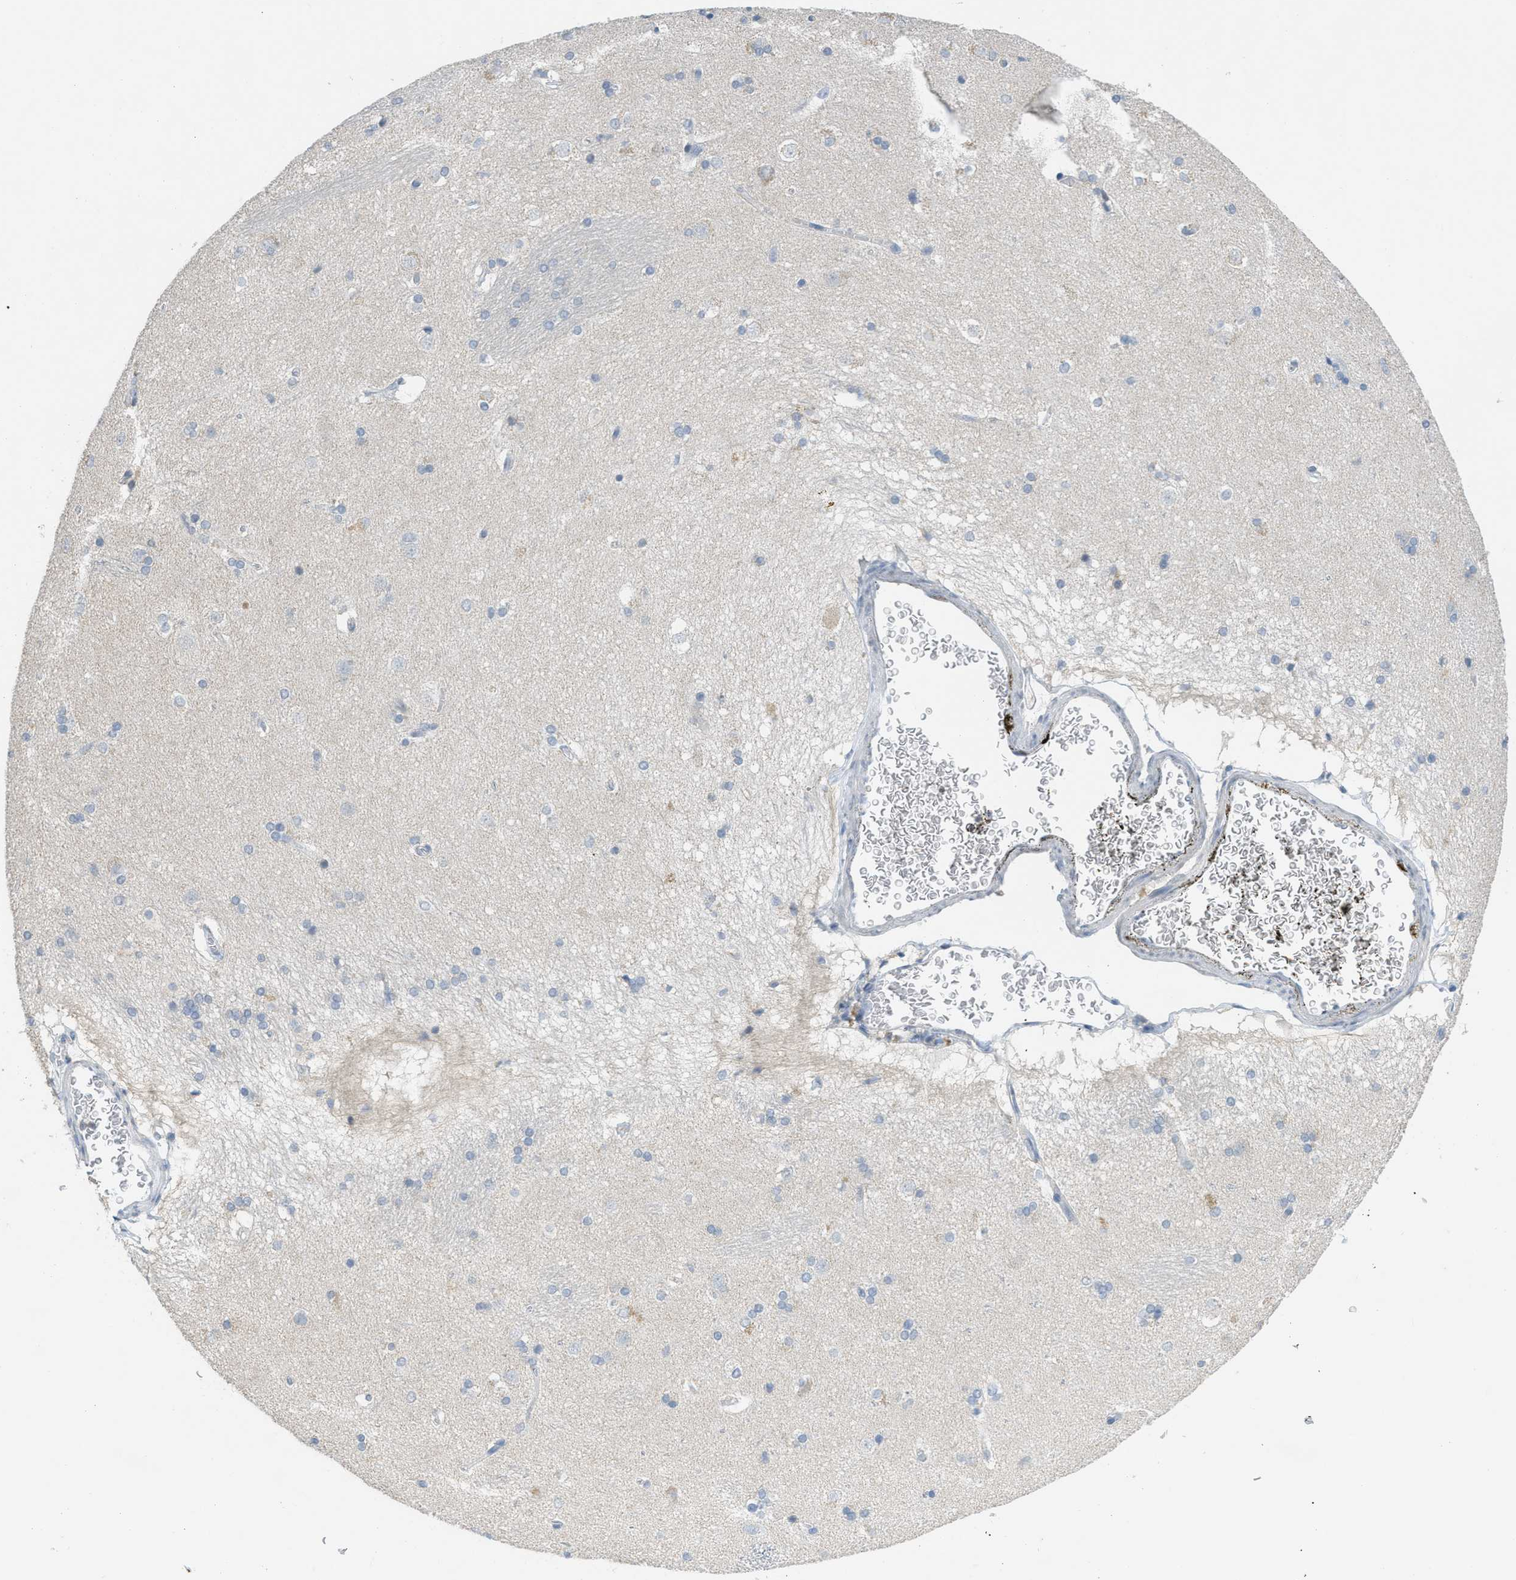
{"staining": {"intensity": "negative", "quantity": "none", "location": "none"}, "tissue": "caudate", "cell_type": "Glial cells", "image_type": "normal", "snomed": [{"axis": "morphology", "description": "Normal tissue, NOS"}, {"axis": "topography", "description": "Lateral ventricle wall"}], "caption": "A high-resolution histopathology image shows immunohistochemistry staining of normal caudate, which displays no significant staining in glial cells.", "gene": "TXNDC2", "patient": {"sex": "female", "age": 19}}